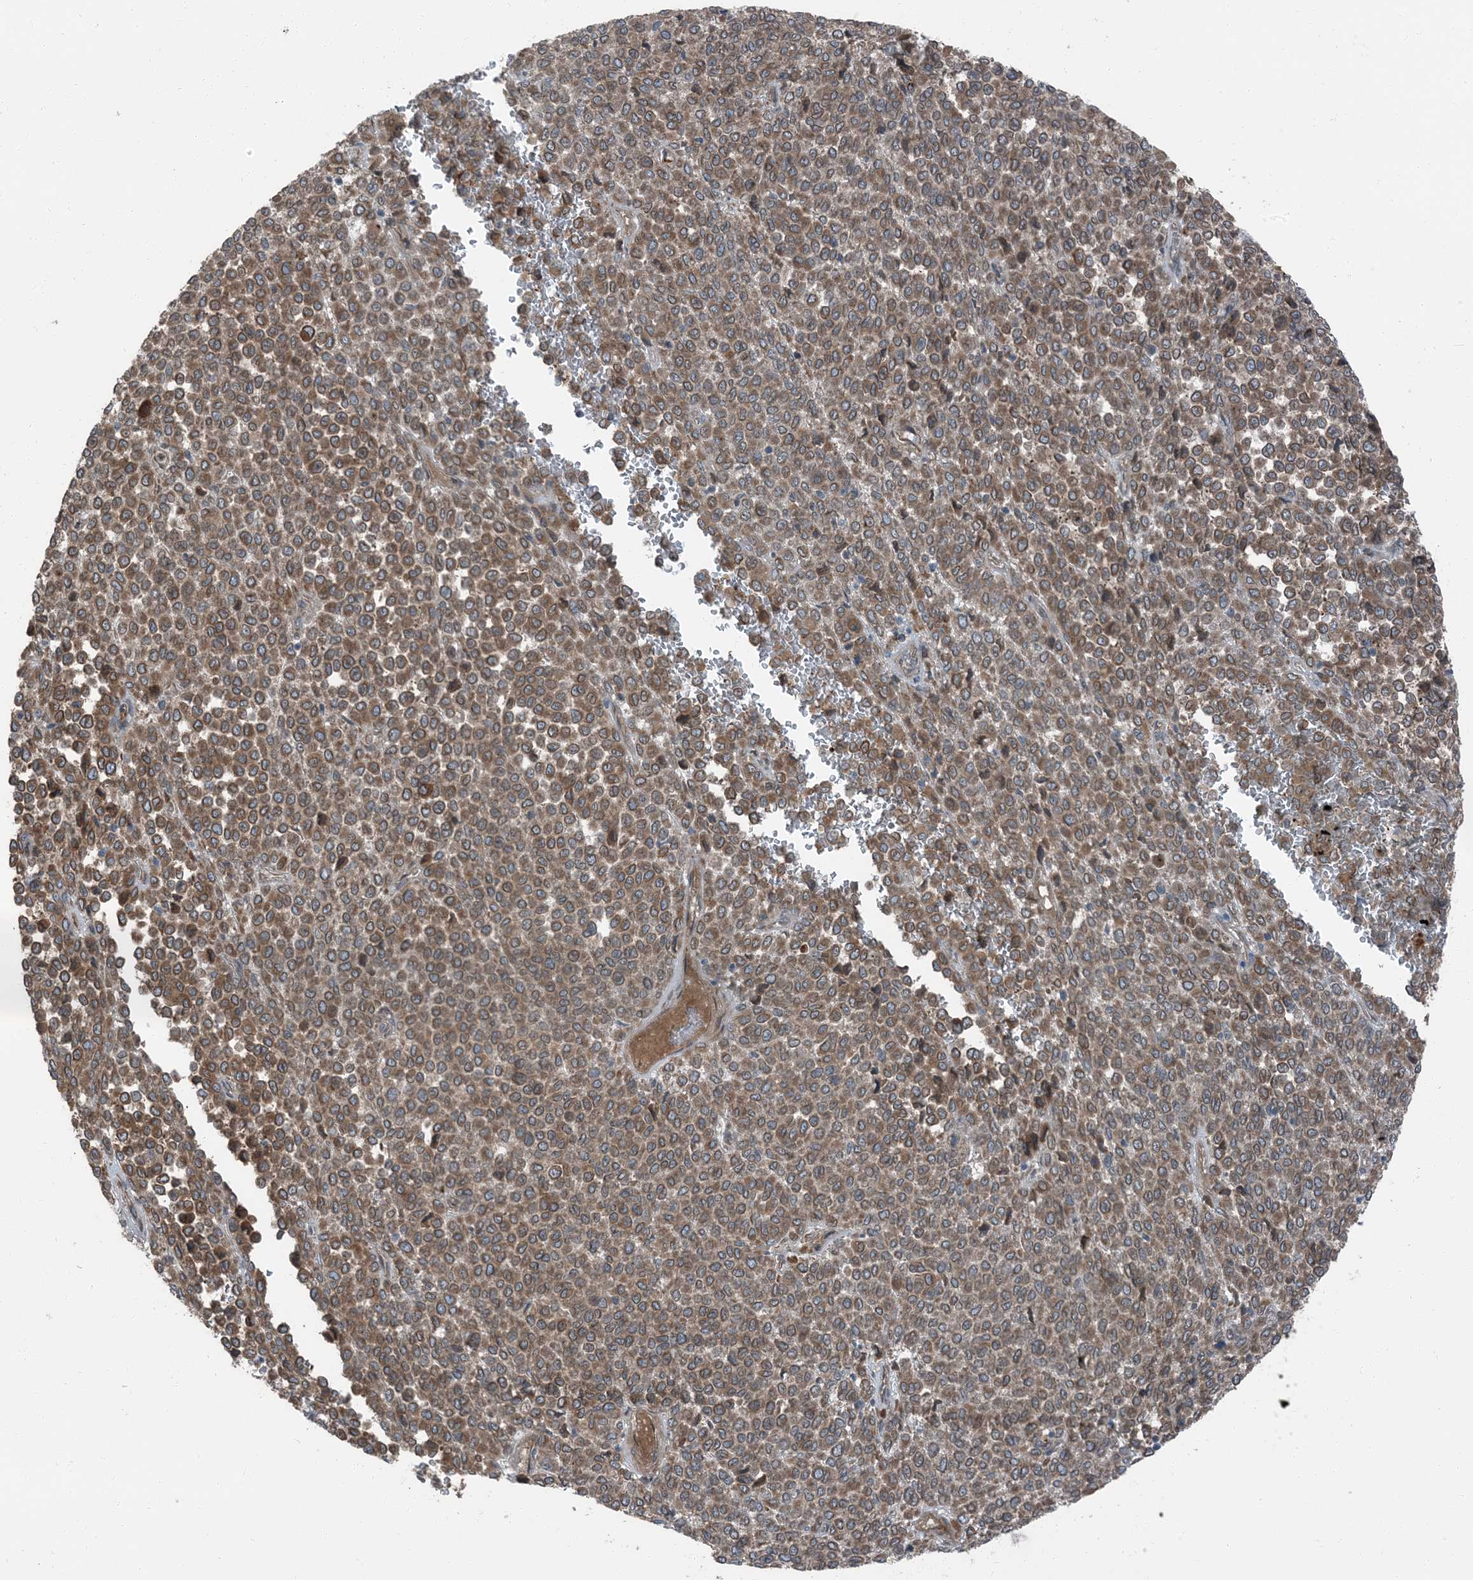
{"staining": {"intensity": "moderate", "quantity": ">75%", "location": "cytoplasmic/membranous"}, "tissue": "melanoma", "cell_type": "Tumor cells", "image_type": "cancer", "snomed": [{"axis": "morphology", "description": "Malignant melanoma, Metastatic site"}, {"axis": "topography", "description": "Pancreas"}], "caption": "About >75% of tumor cells in human melanoma display moderate cytoplasmic/membranous protein staining as visualized by brown immunohistochemical staining.", "gene": "RAB3GAP1", "patient": {"sex": "female", "age": 30}}